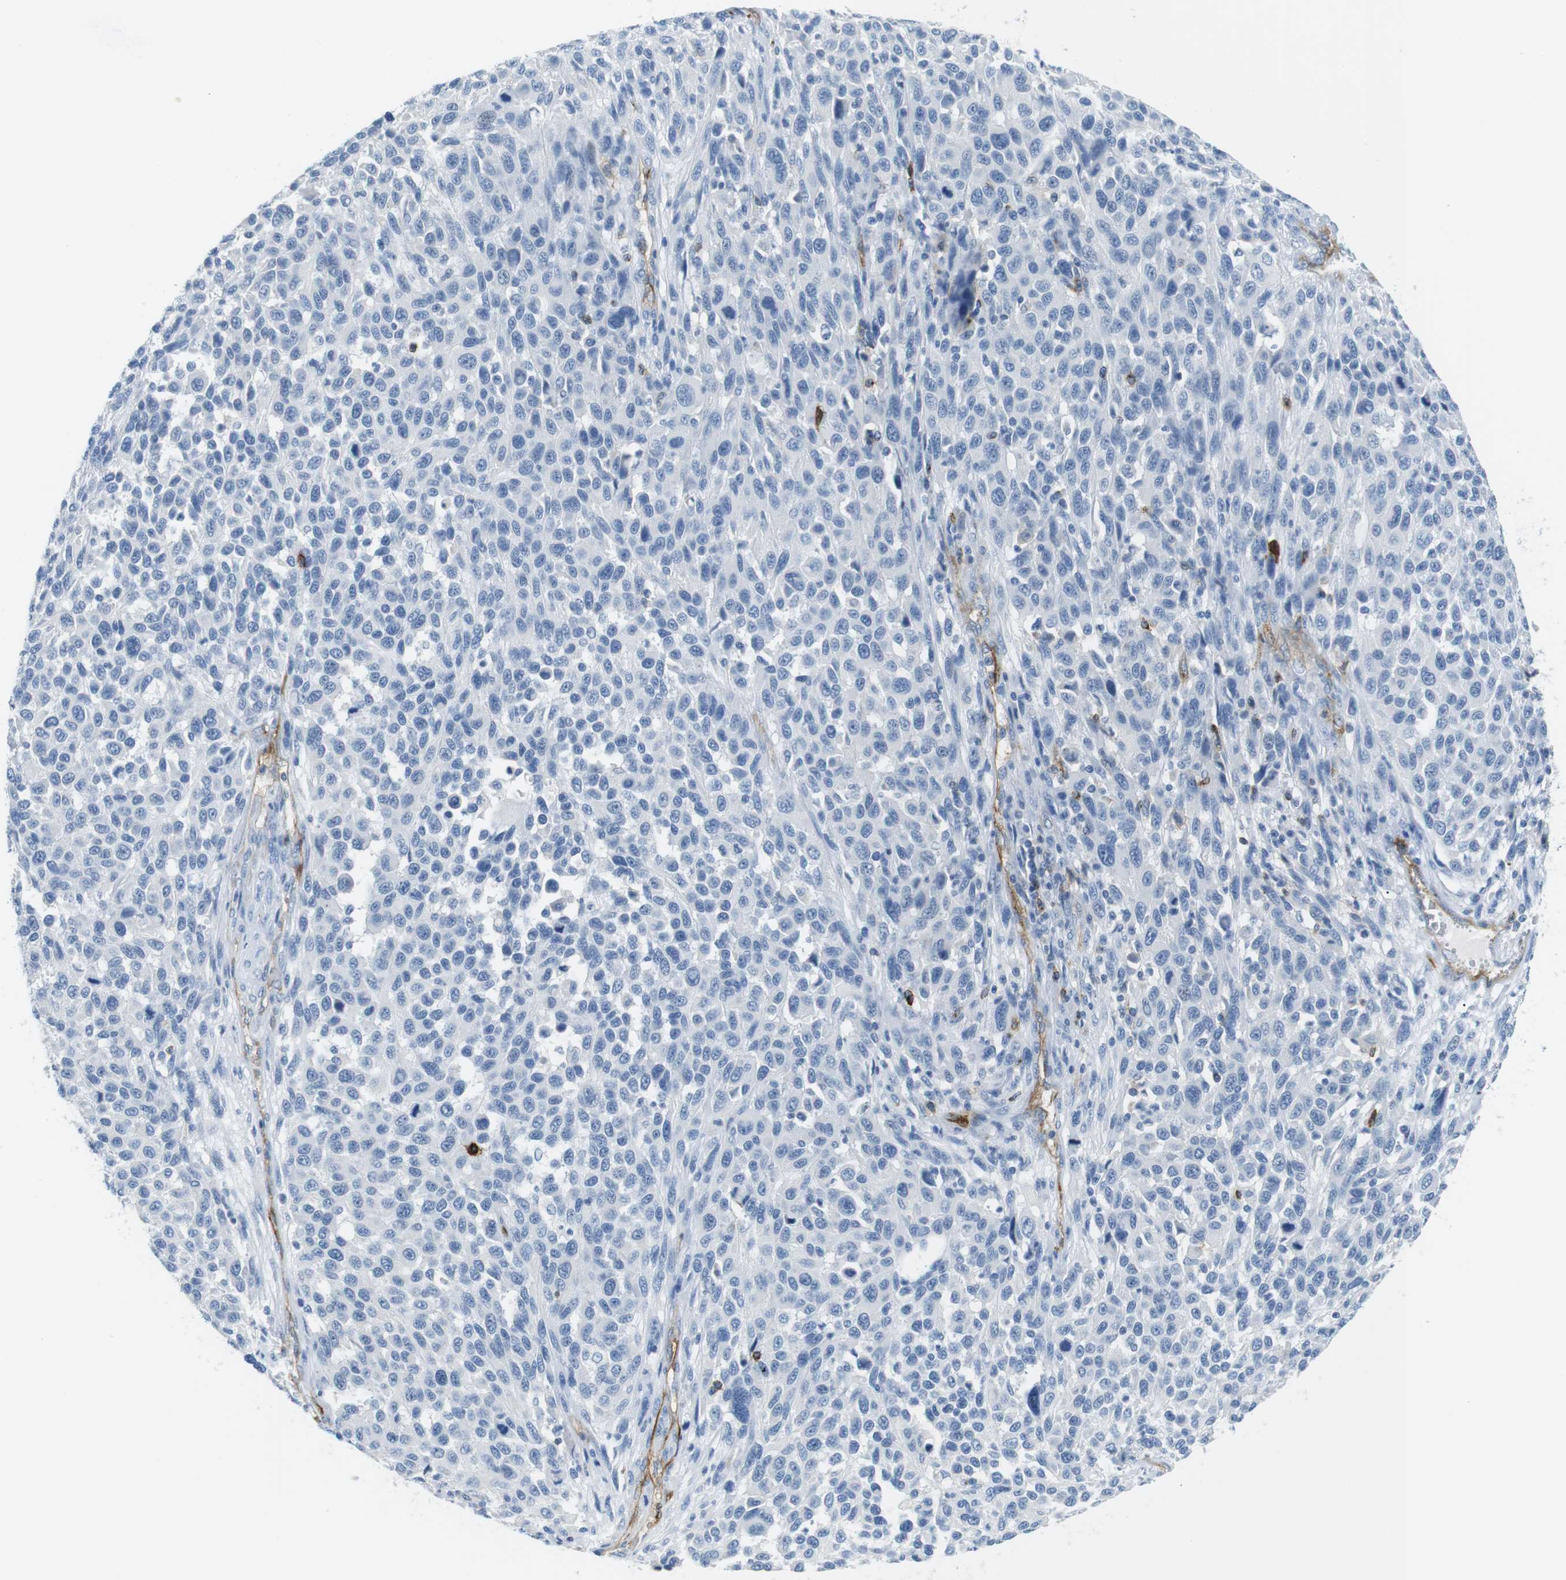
{"staining": {"intensity": "negative", "quantity": "none", "location": "none"}, "tissue": "melanoma", "cell_type": "Tumor cells", "image_type": "cancer", "snomed": [{"axis": "morphology", "description": "Malignant melanoma, Metastatic site"}, {"axis": "topography", "description": "Lymph node"}], "caption": "This is an immunohistochemistry photomicrograph of human malignant melanoma (metastatic site). There is no staining in tumor cells.", "gene": "TNFRSF4", "patient": {"sex": "male", "age": 61}}